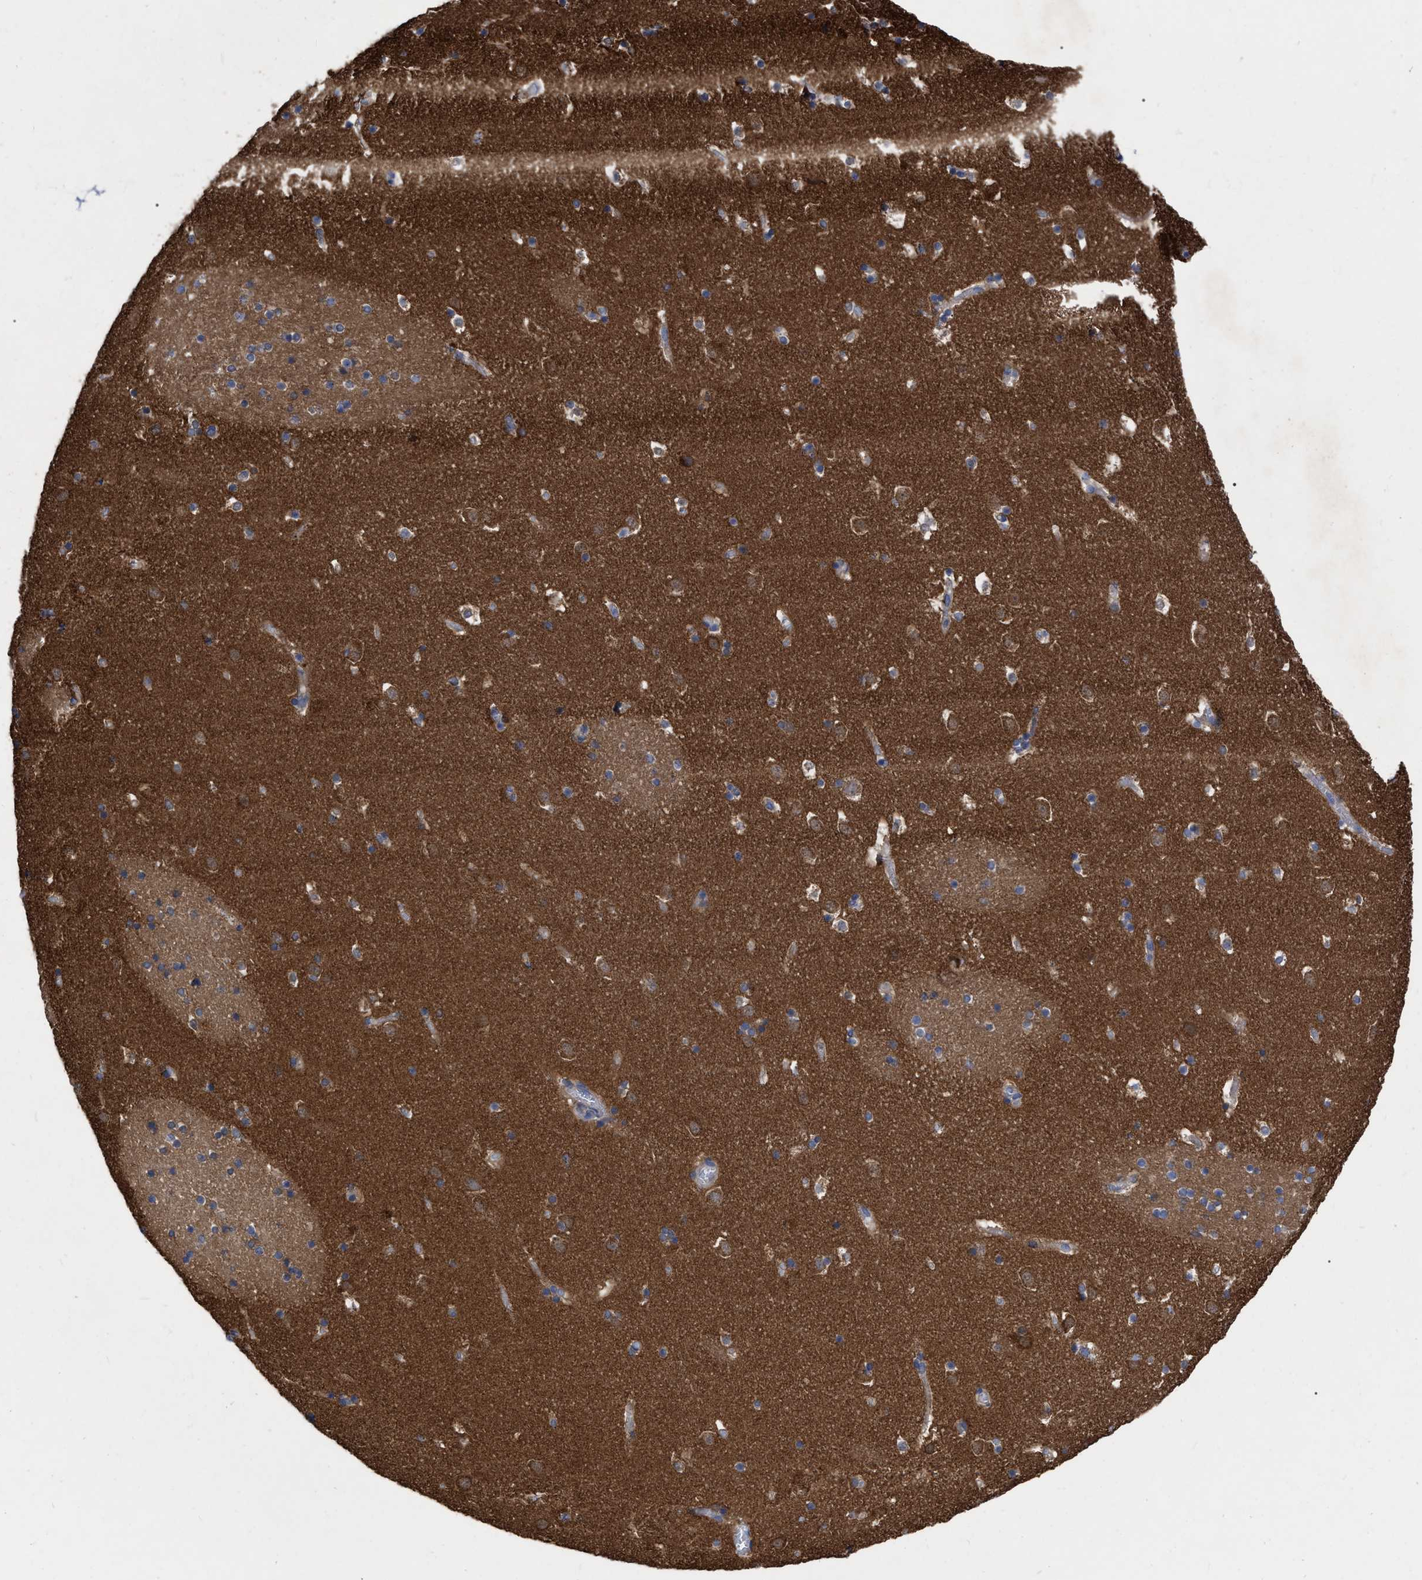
{"staining": {"intensity": "moderate", "quantity": "25%-75%", "location": "cytoplasmic/membranous"}, "tissue": "caudate", "cell_type": "Glial cells", "image_type": "normal", "snomed": [{"axis": "morphology", "description": "Normal tissue, NOS"}, {"axis": "topography", "description": "Lateral ventricle wall"}], "caption": "This photomicrograph exhibits immunohistochemistry staining of normal caudate, with medium moderate cytoplasmic/membranous expression in approximately 25%-75% of glial cells.", "gene": "CDKN2C", "patient": {"sex": "male", "age": 45}}